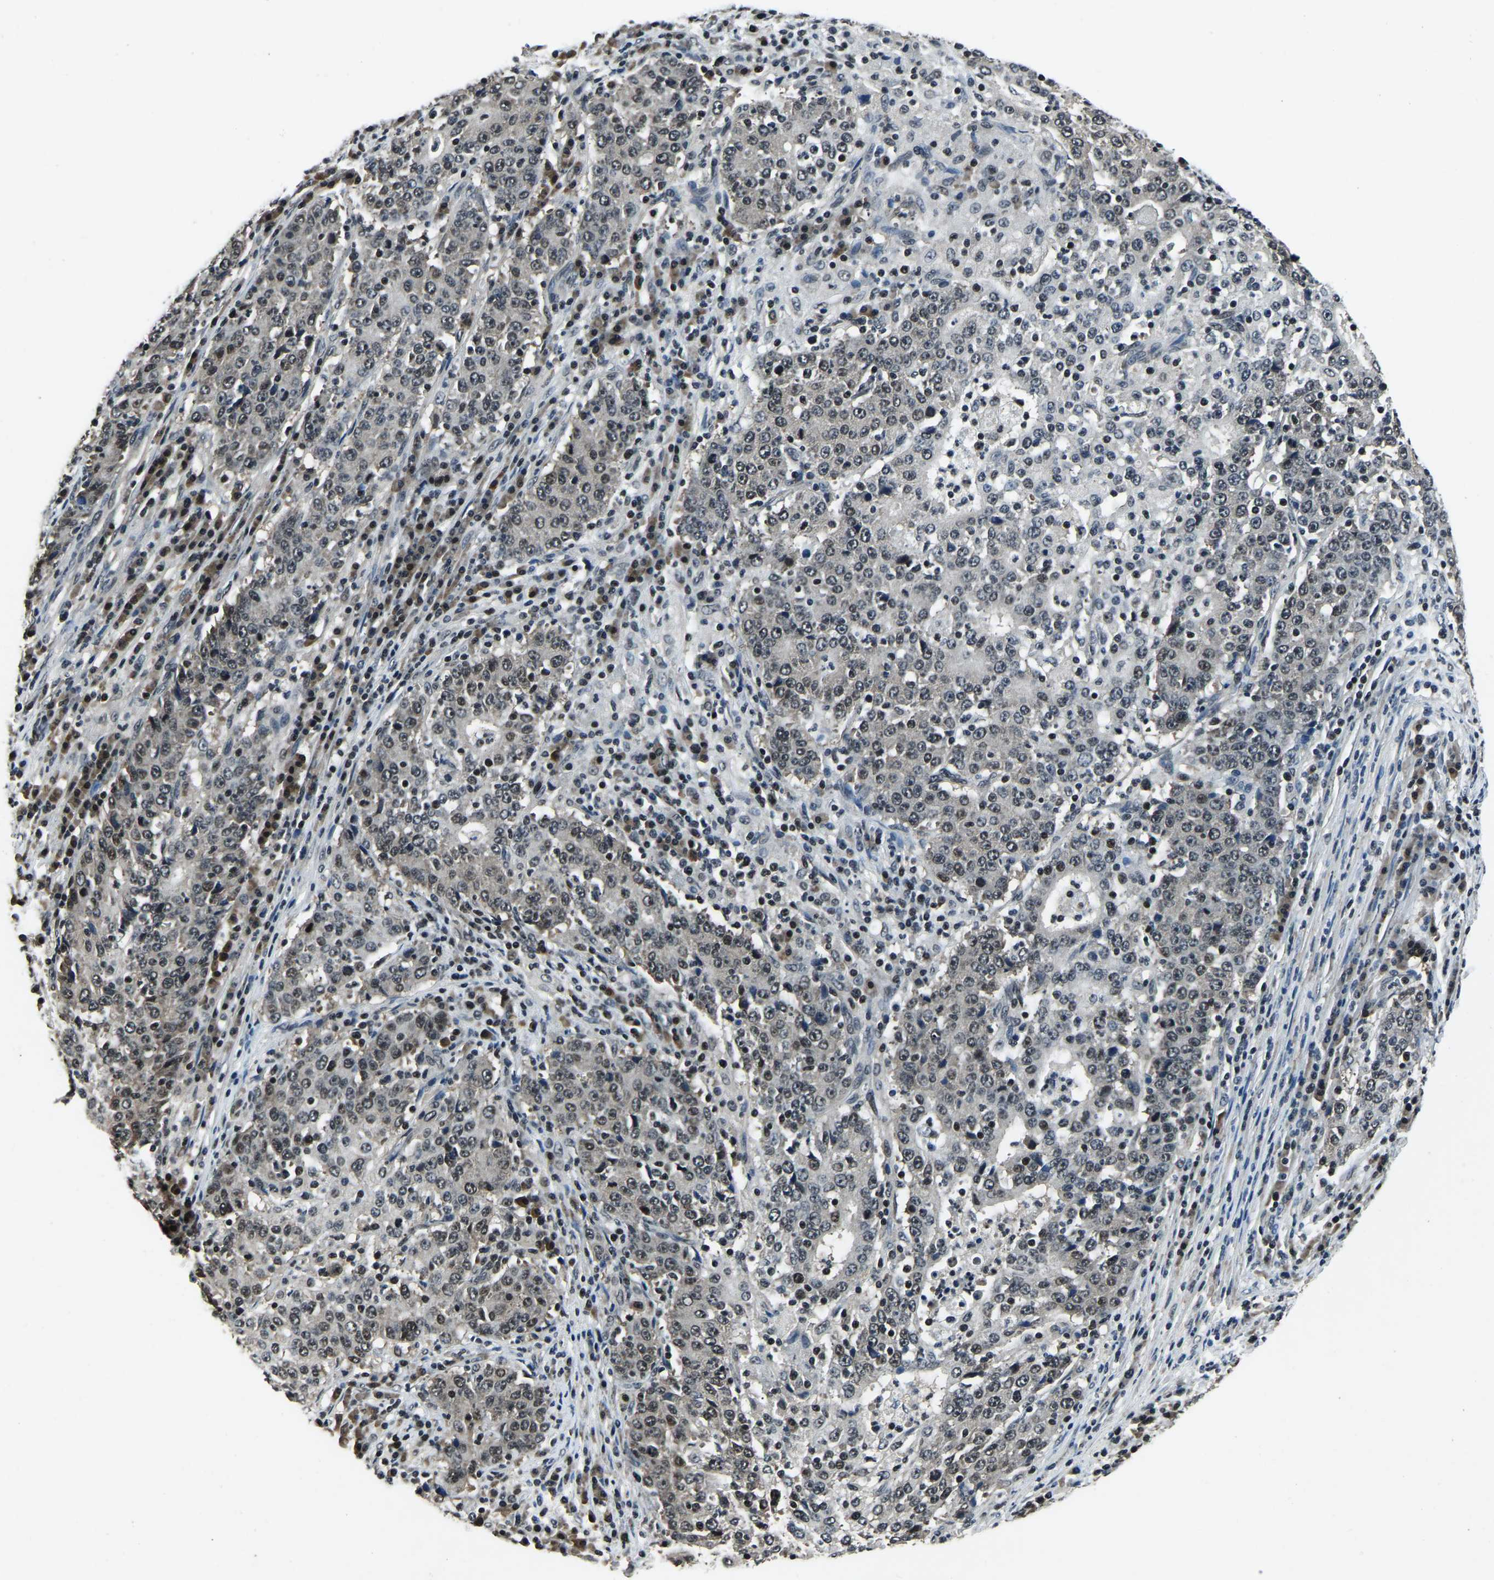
{"staining": {"intensity": "negative", "quantity": "none", "location": "none"}, "tissue": "stomach cancer", "cell_type": "Tumor cells", "image_type": "cancer", "snomed": [{"axis": "morphology", "description": "Adenocarcinoma, NOS"}, {"axis": "topography", "description": "Stomach"}], "caption": "Immunohistochemical staining of human stomach cancer (adenocarcinoma) reveals no significant staining in tumor cells.", "gene": "ANKIB1", "patient": {"sex": "male", "age": 59}}